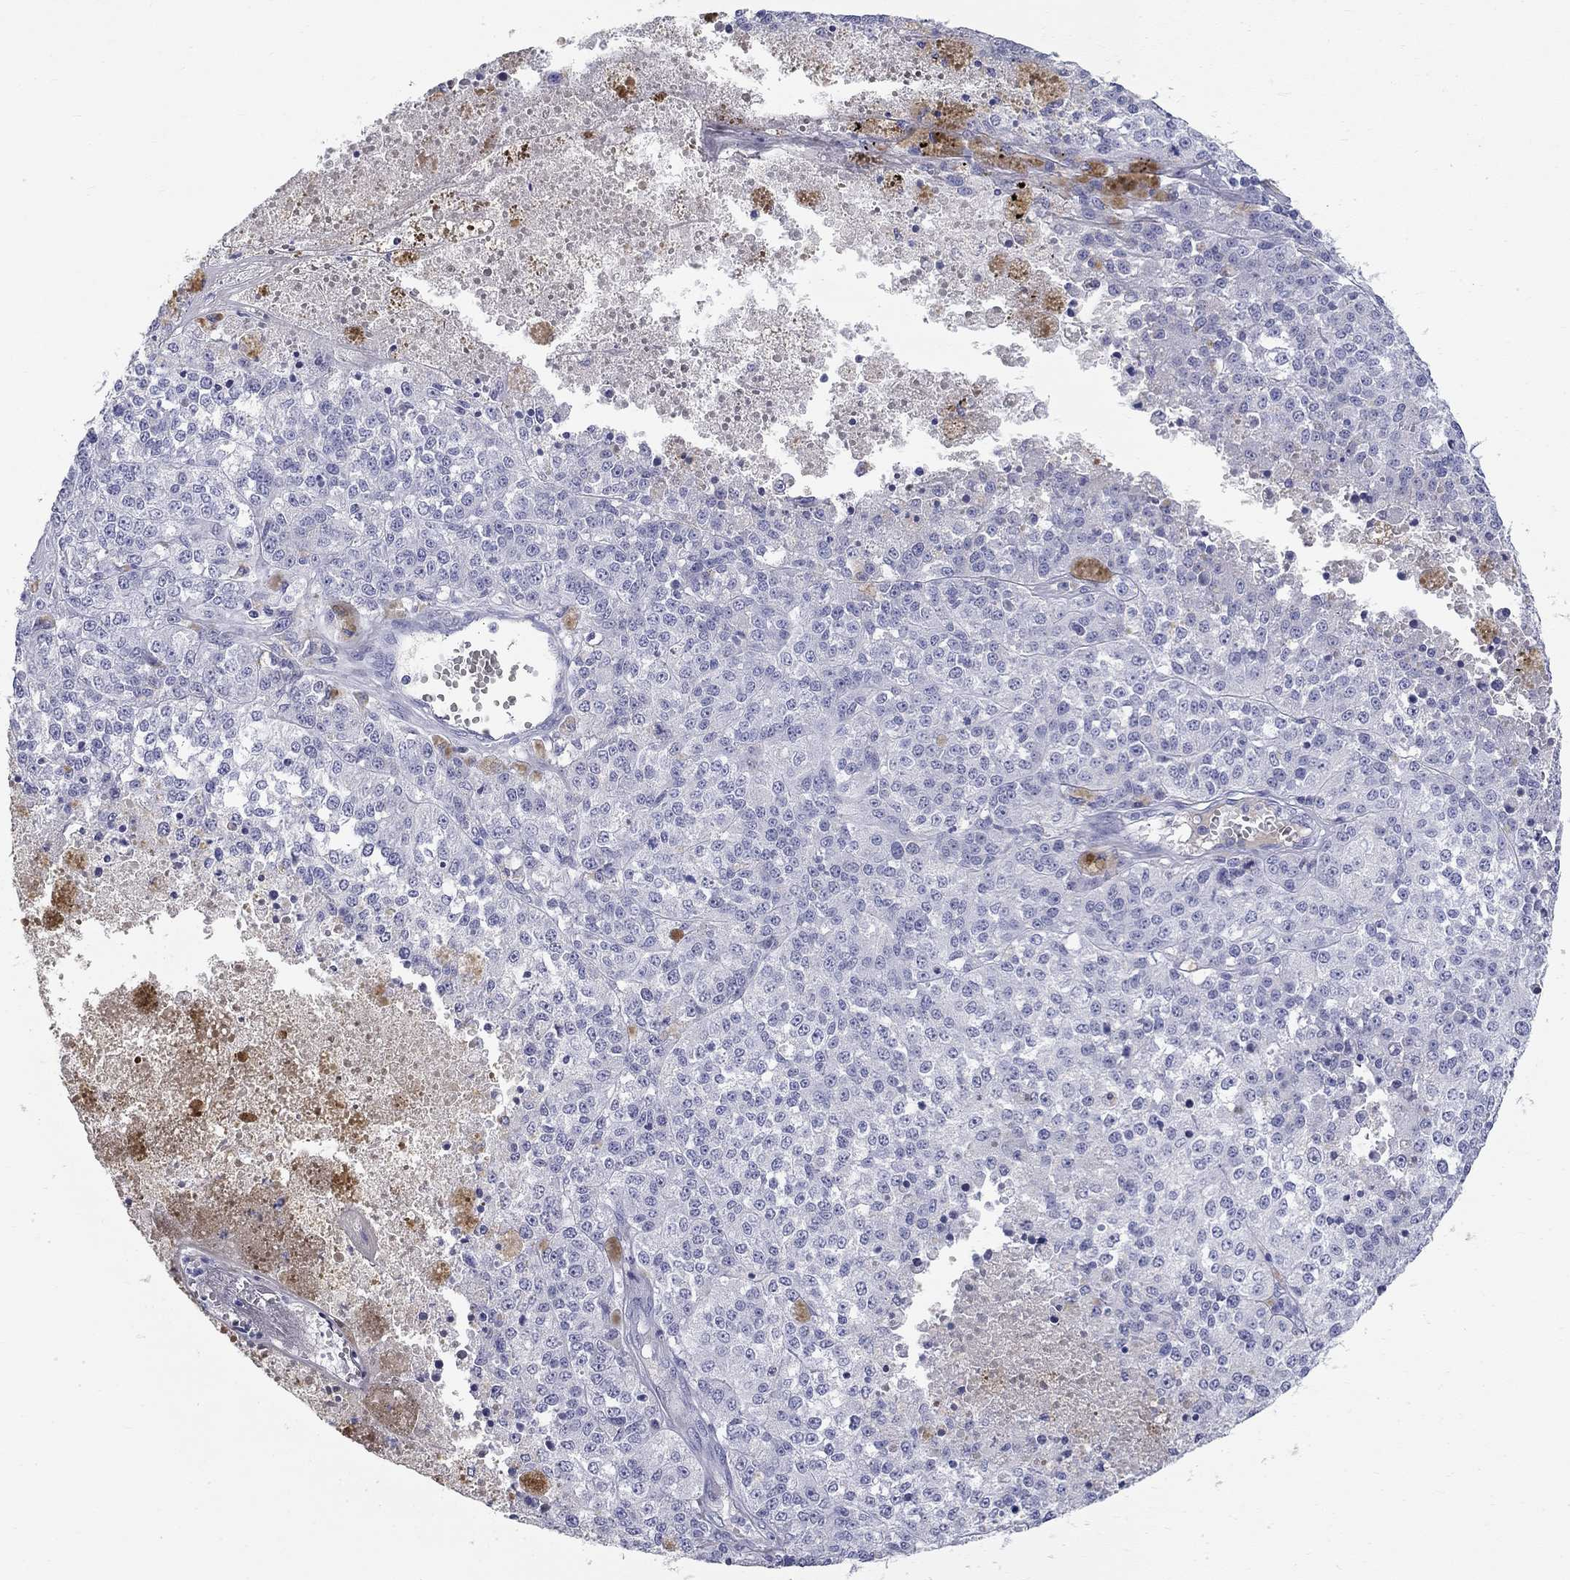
{"staining": {"intensity": "negative", "quantity": "none", "location": "none"}, "tissue": "melanoma", "cell_type": "Tumor cells", "image_type": "cancer", "snomed": [{"axis": "morphology", "description": "Malignant melanoma, Metastatic site"}, {"axis": "topography", "description": "Lymph node"}], "caption": "An immunohistochemistry micrograph of melanoma is shown. There is no staining in tumor cells of melanoma. (Stains: DAB (3,3'-diaminobenzidine) immunohistochemistry (IHC) with hematoxylin counter stain, Microscopy: brightfield microscopy at high magnification).", "gene": "PHOX2B", "patient": {"sex": "female", "age": 64}}